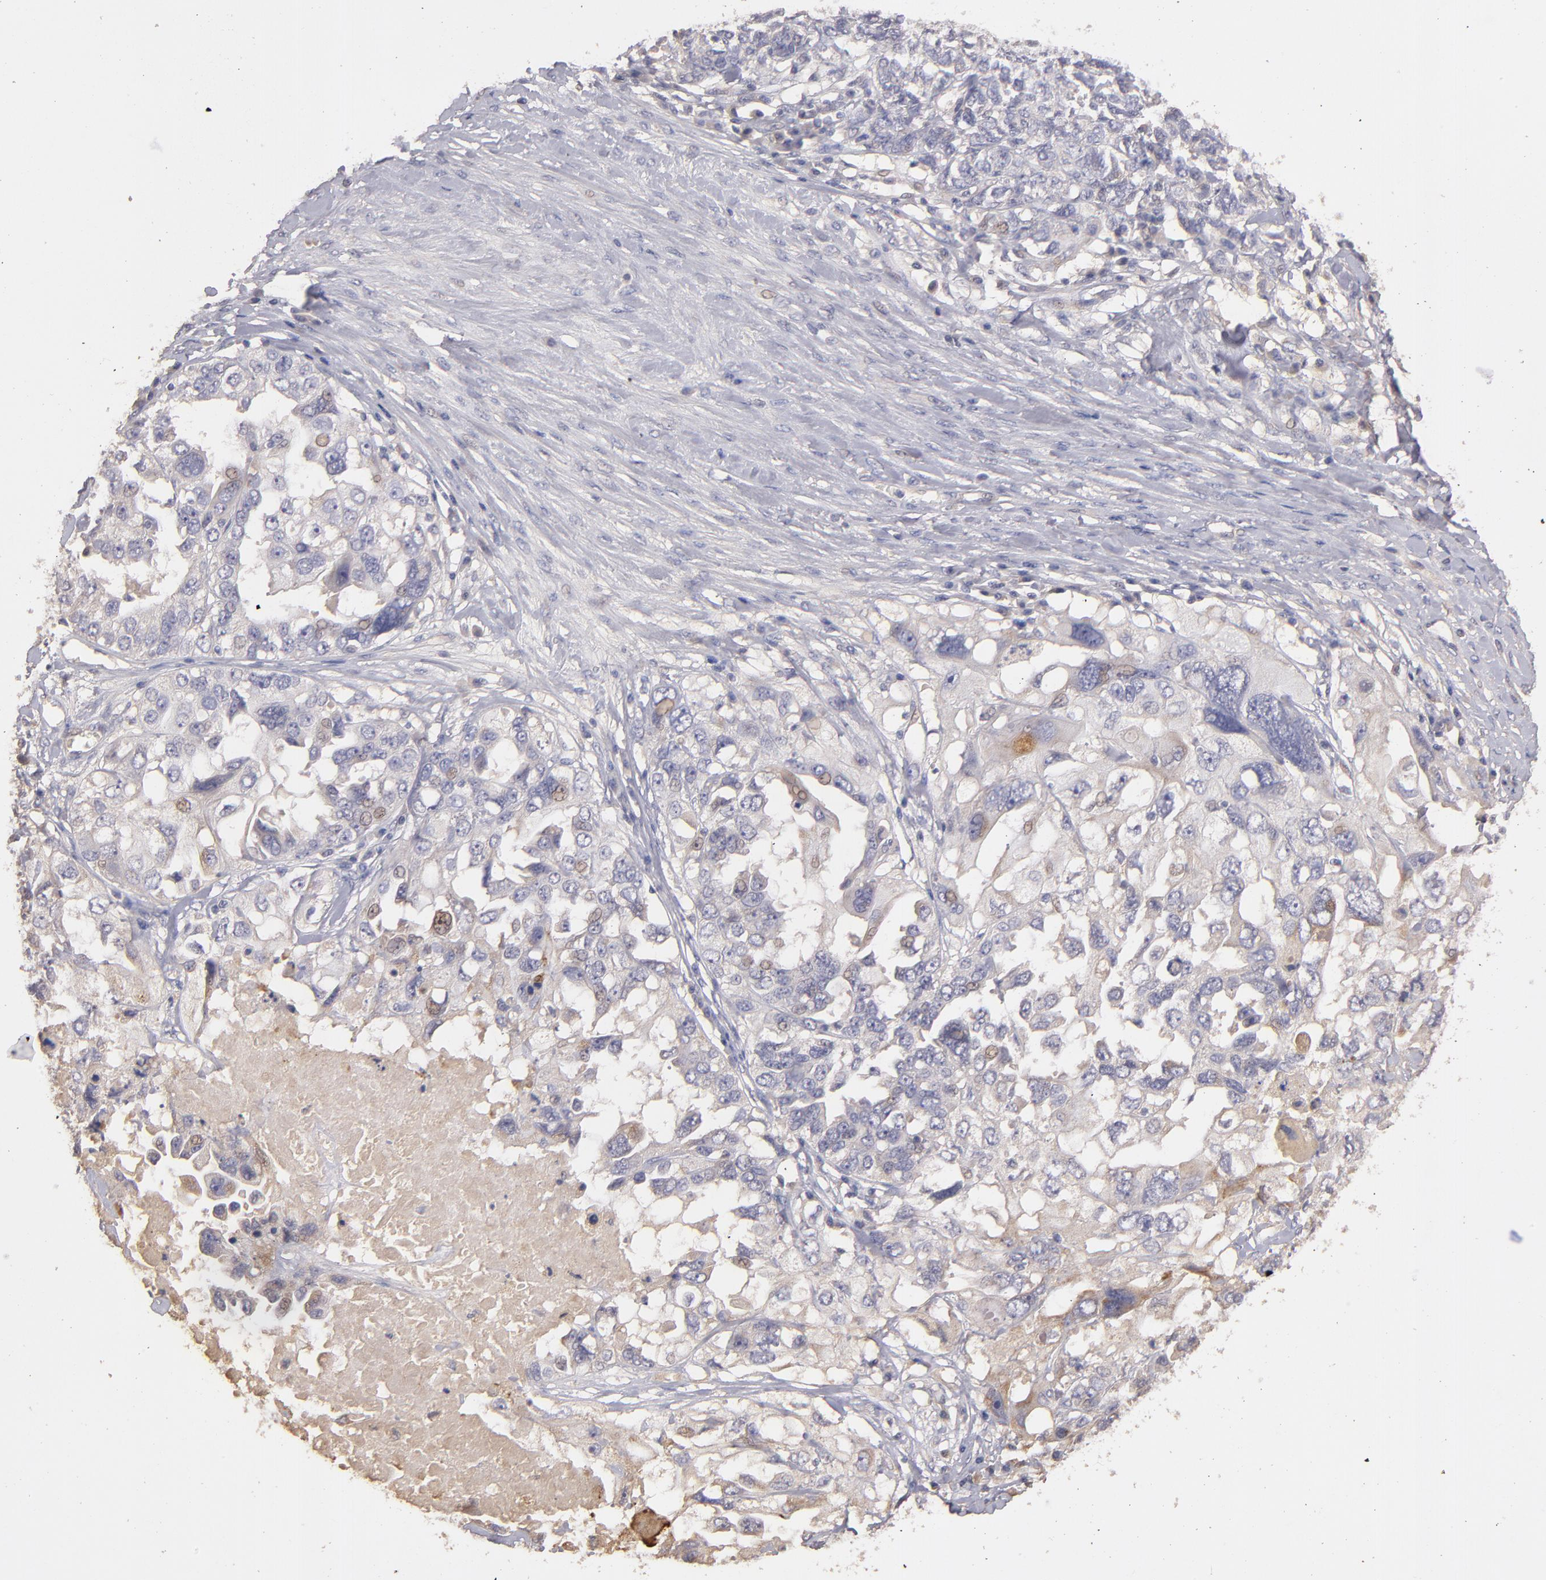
{"staining": {"intensity": "weak", "quantity": "<25%", "location": "cytoplasmic/membranous"}, "tissue": "ovarian cancer", "cell_type": "Tumor cells", "image_type": "cancer", "snomed": [{"axis": "morphology", "description": "Cystadenocarcinoma, serous, NOS"}, {"axis": "topography", "description": "Ovary"}], "caption": "This is an immunohistochemistry (IHC) image of human ovarian cancer. There is no expression in tumor cells.", "gene": "GNAZ", "patient": {"sex": "female", "age": 82}}